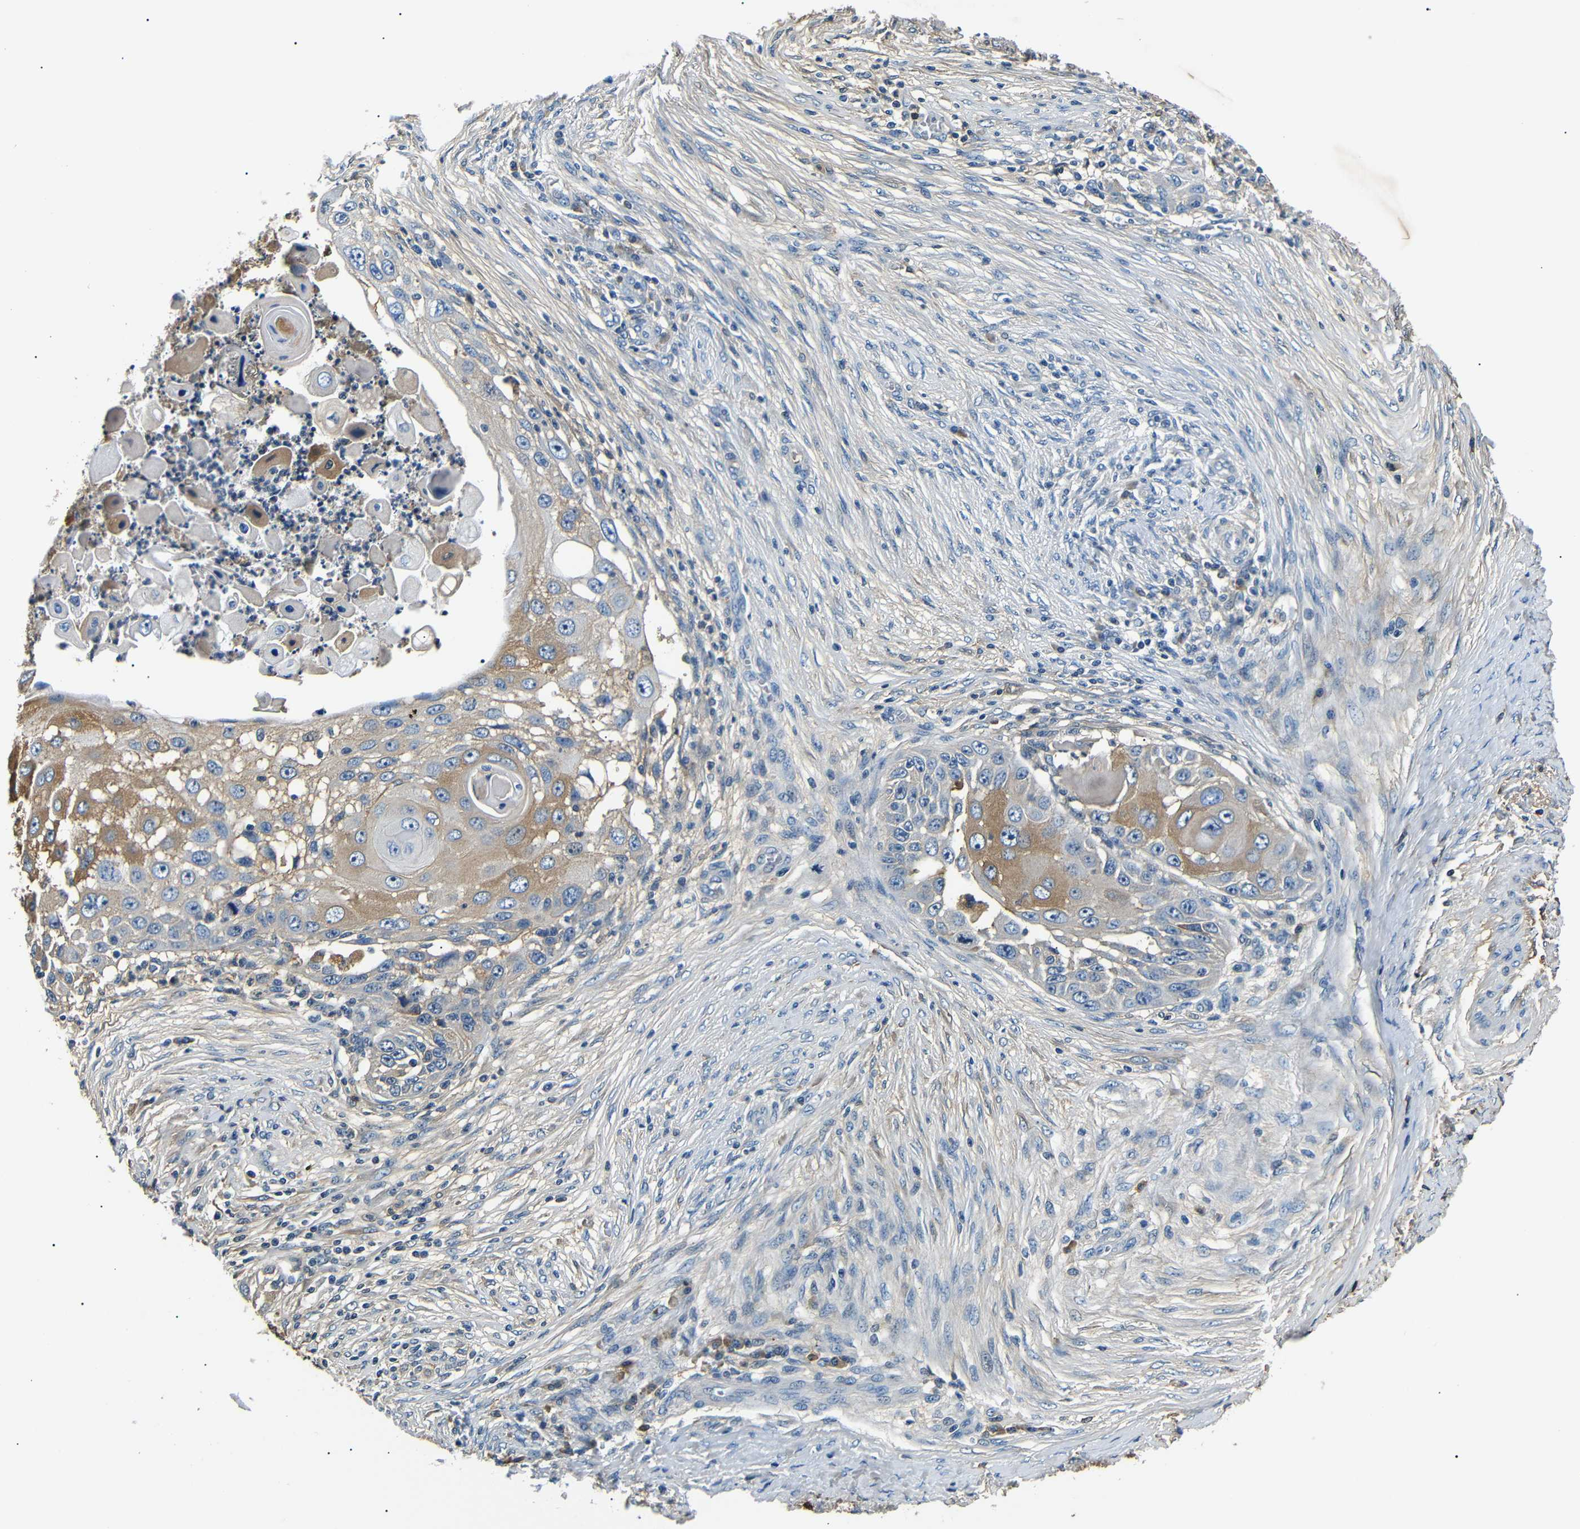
{"staining": {"intensity": "moderate", "quantity": "25%-75%", "location": "cytoplasmic/membranous"}, "tissue": "skin cancer", "cell_type": "Tumor cells", "image_type": "cancer", "snomed": [{"axis": "morphology", "description": "Squamous cell carcinoma, NOS"}, {"axis": "topography", "description": "Skin"}], "caption": "High-magnification brightfield microscopy of skin cancer (squamous cell carcinoma) stained with DAB (3,3'-diaminobenzidine) (brown) and counterstained with hematoxylin (blue). tumor cells exhibit moderate cytoplasmic/membranous staining is seen in about25%-75% of cells. (IHC, brightfield microscopy, high magnification).", "gene": "LHCGR", "patient": {"sex": "female", "age": 44}}